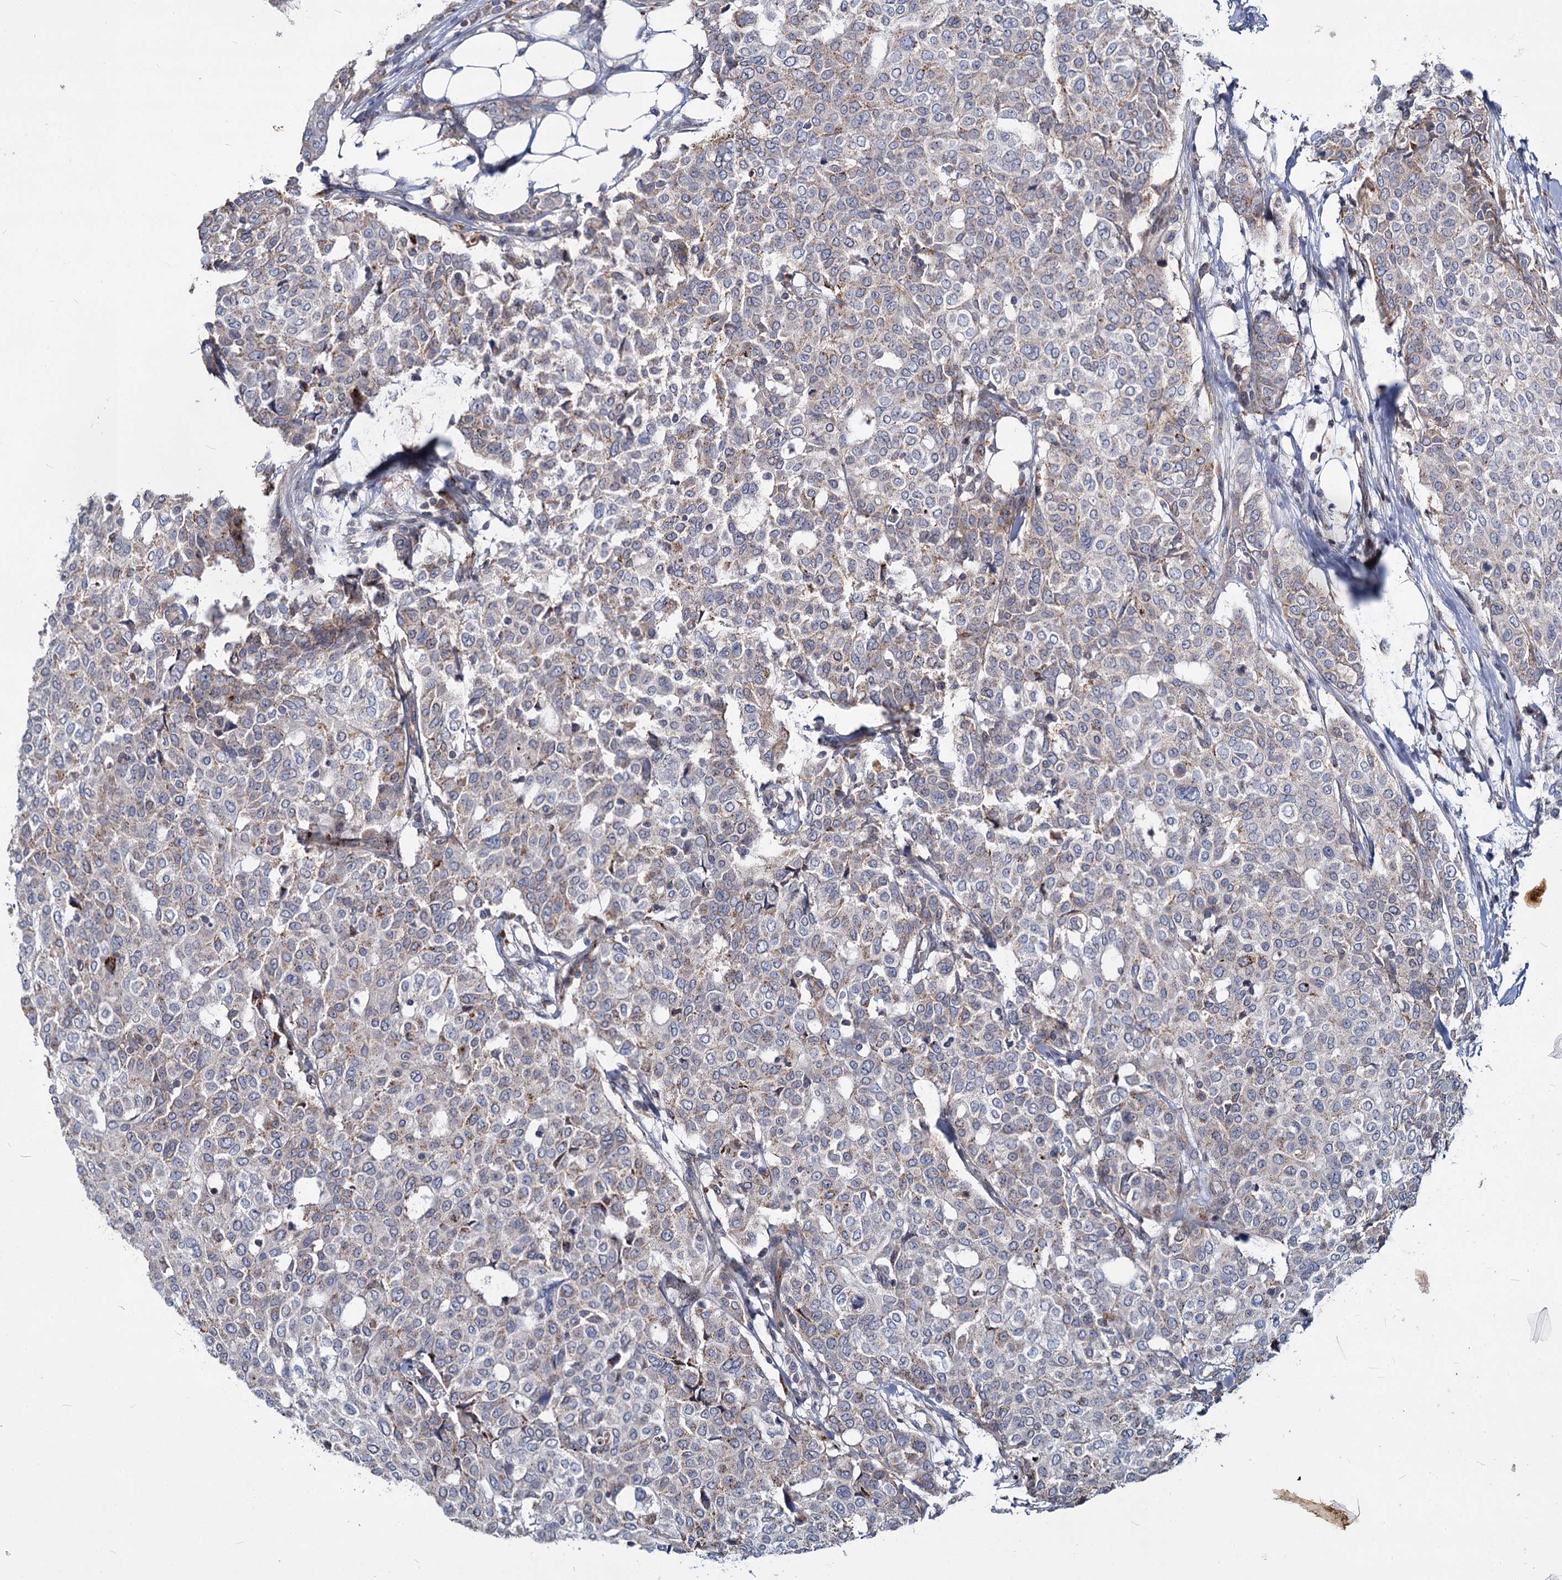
{"staining": {"intensity": "weak", "quantity": "<25%", "location": "cytoplasmic/membranous"}, "tissue": "breast cancer", "cell_type": "Tumor cells", "image_type": "cancer", "snomed": [{"axis": "morphology", "description": "Lobular carcinoma"}, {"axis": "topography", "description": "Breast"}], "caption": "The immunohistochemistry micrograph has no significant positivity in tumor cells of breast lobular carcinoma tissue. (DAB (3,3'-diaminobenzidine) IHC, high magnification).", "gene": "C11orf86", "patient": {"sex": "female", "age": 51}}